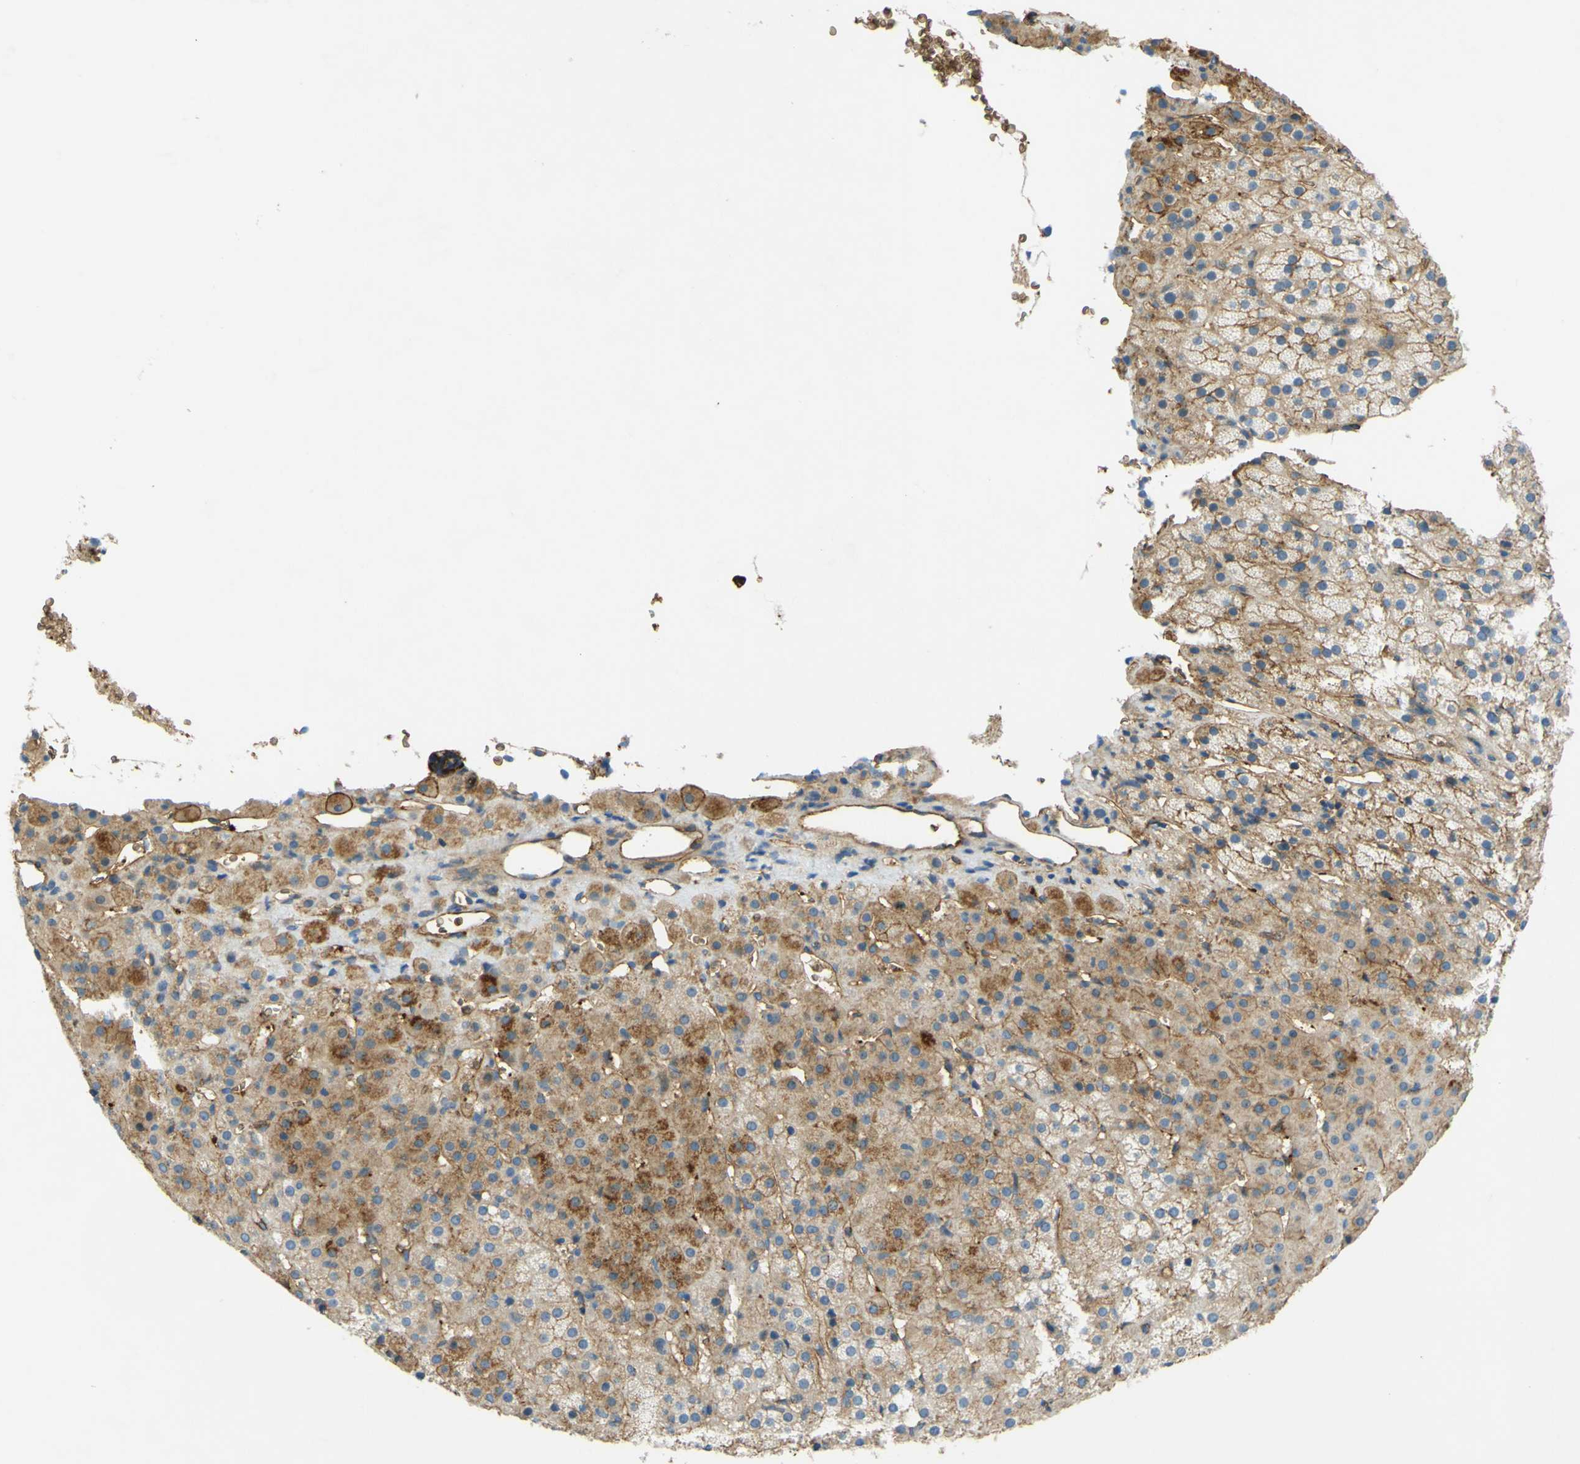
{"staining": {"intensity": "moderate", "quantity": ">75%", "location": "cytoplasmic/membranous"}, "tissue": "adrenal gland", "cell_type": "Glandular cells", "image_type": "normal", "snomed": [{"axis": "morphology", "description": "Normal tissue, NOS"}, {"axis": "topography", "description": "Adrenal gland"}], "caption": "A medium amount of moderate cytoplasmic/membranous staining is present in approximately >75% of glandular cells in normal adrenal gland.", "gene": "PLXDC1", "patient": {"sex": "female", "age": 57}}